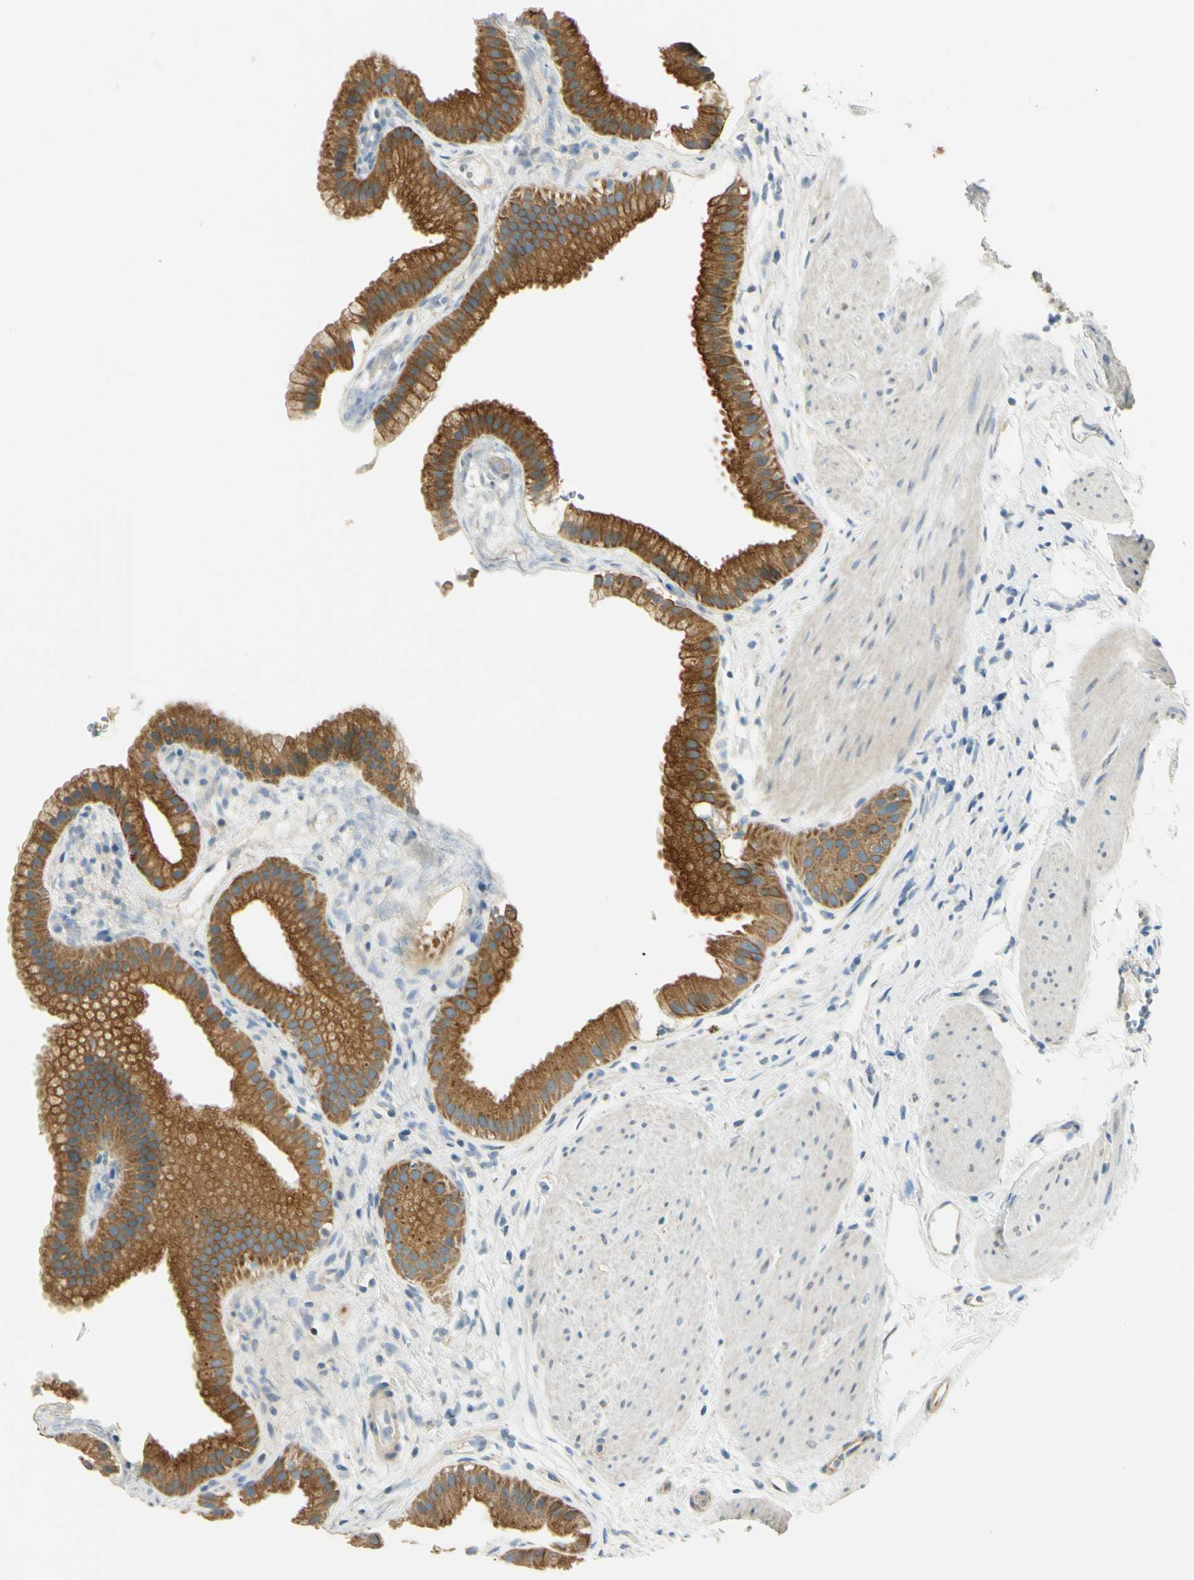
{"staining": {"intensity": "strong", "quantity": ">75%", "location": "cytoplasmic/membranous"}, "tissue": "gallbladder", "cell_type": "Glandular cells", "image_type": "normal", "snomed": [{"axis": "morphology", "description": "Normal tissue, NOS"}, {"axis": "topography", "description": "Gallbladder"}], "caption": "Gallbladder stained for a protein (brown) exhibits strong cytoplasmic/membranous positive positivity in about >75% of glandular cells.", "gene": "LAMA3", "patient": {"sex": "female", "age": 64}}